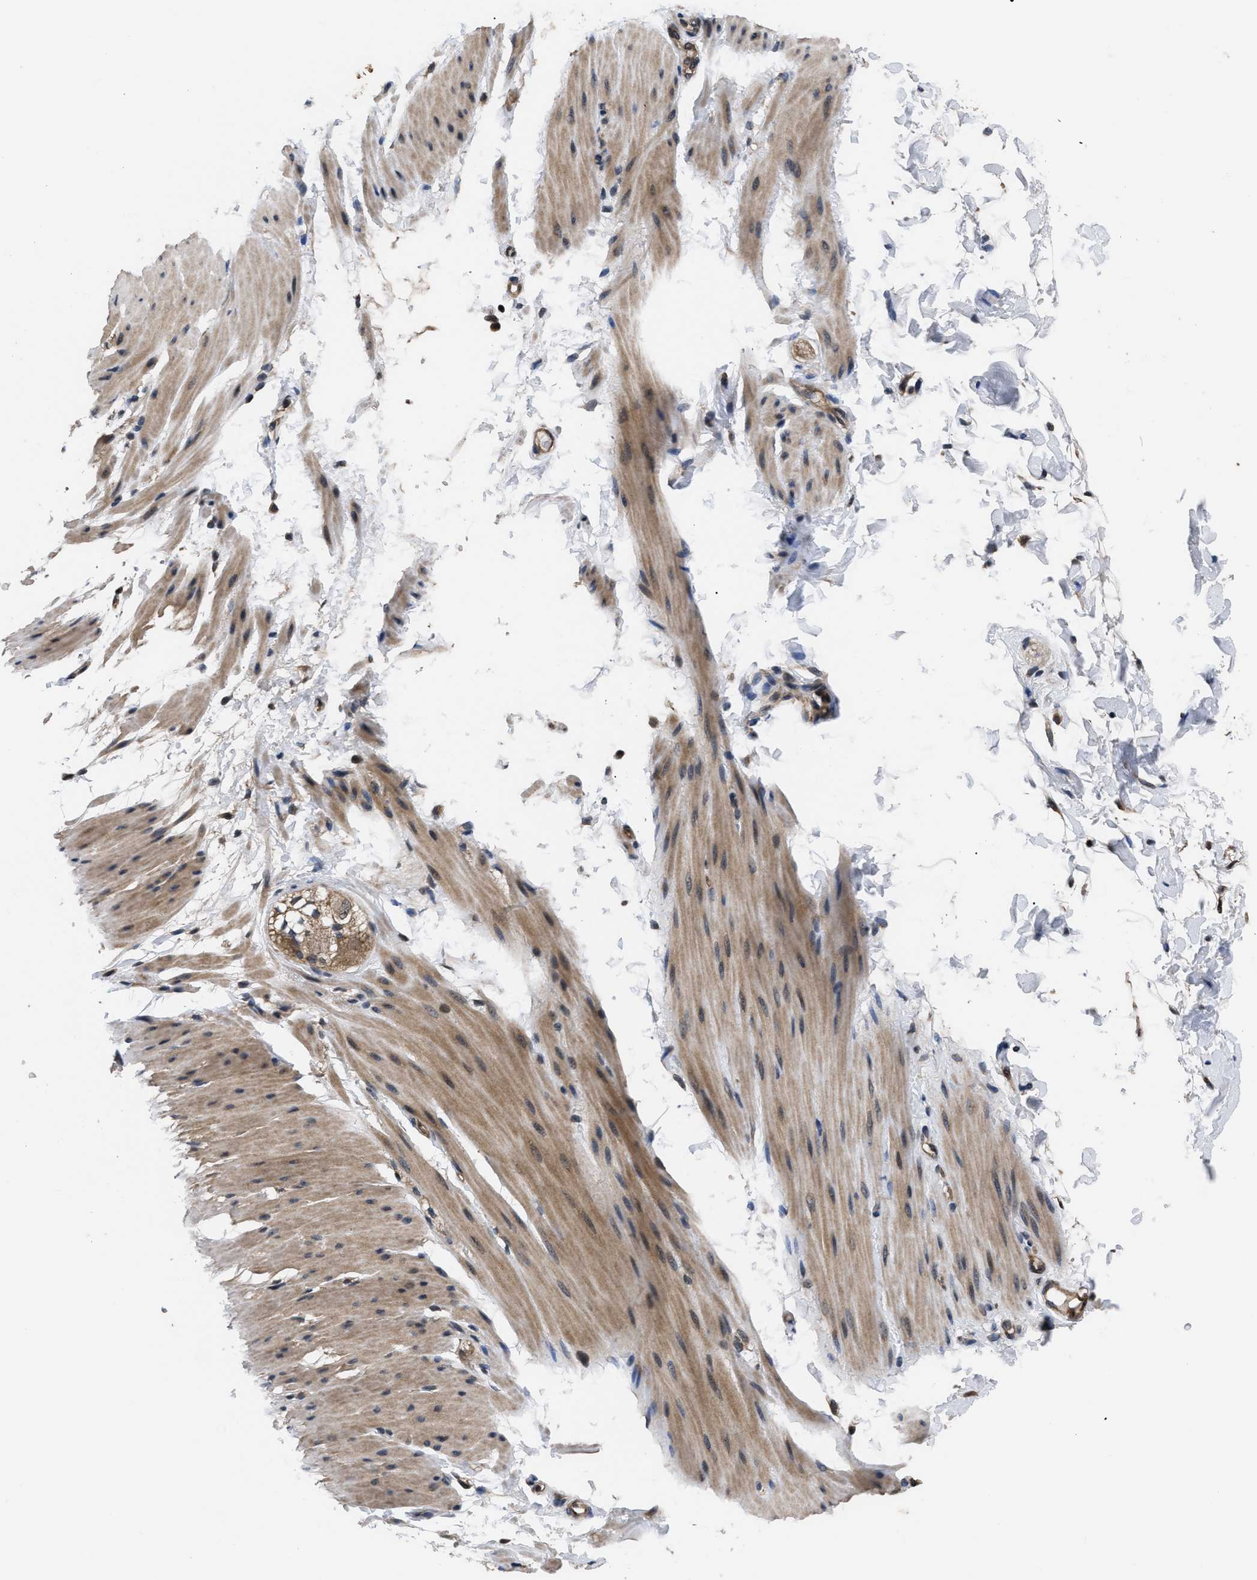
{"staining": {"intensity": "moderate", "quantity": ">75%", "location": "cytoplasmic/membranous"}, "tissue": "smooth muscle", "cell_type": "Smooth muscle cells", "image_type": "normal", "snomed": [{"axis": "morphology", "description": "Normal tissue, NOS"}, {"axis": "topography", "description": "Smooth muscle"}, {"axis": "topography", "description": "Colon"}], "caption": "IHC of unremarkable smooth muscle shows medium levels of moderate cytoplasmic/membranous expression in approximately >75% of smooth muscle cells. (brown staining indicates protein expression, while blue staining denotes nuclei).", "gene": "DNAJC14", "patient": {"sex": "male", "age": 67}}